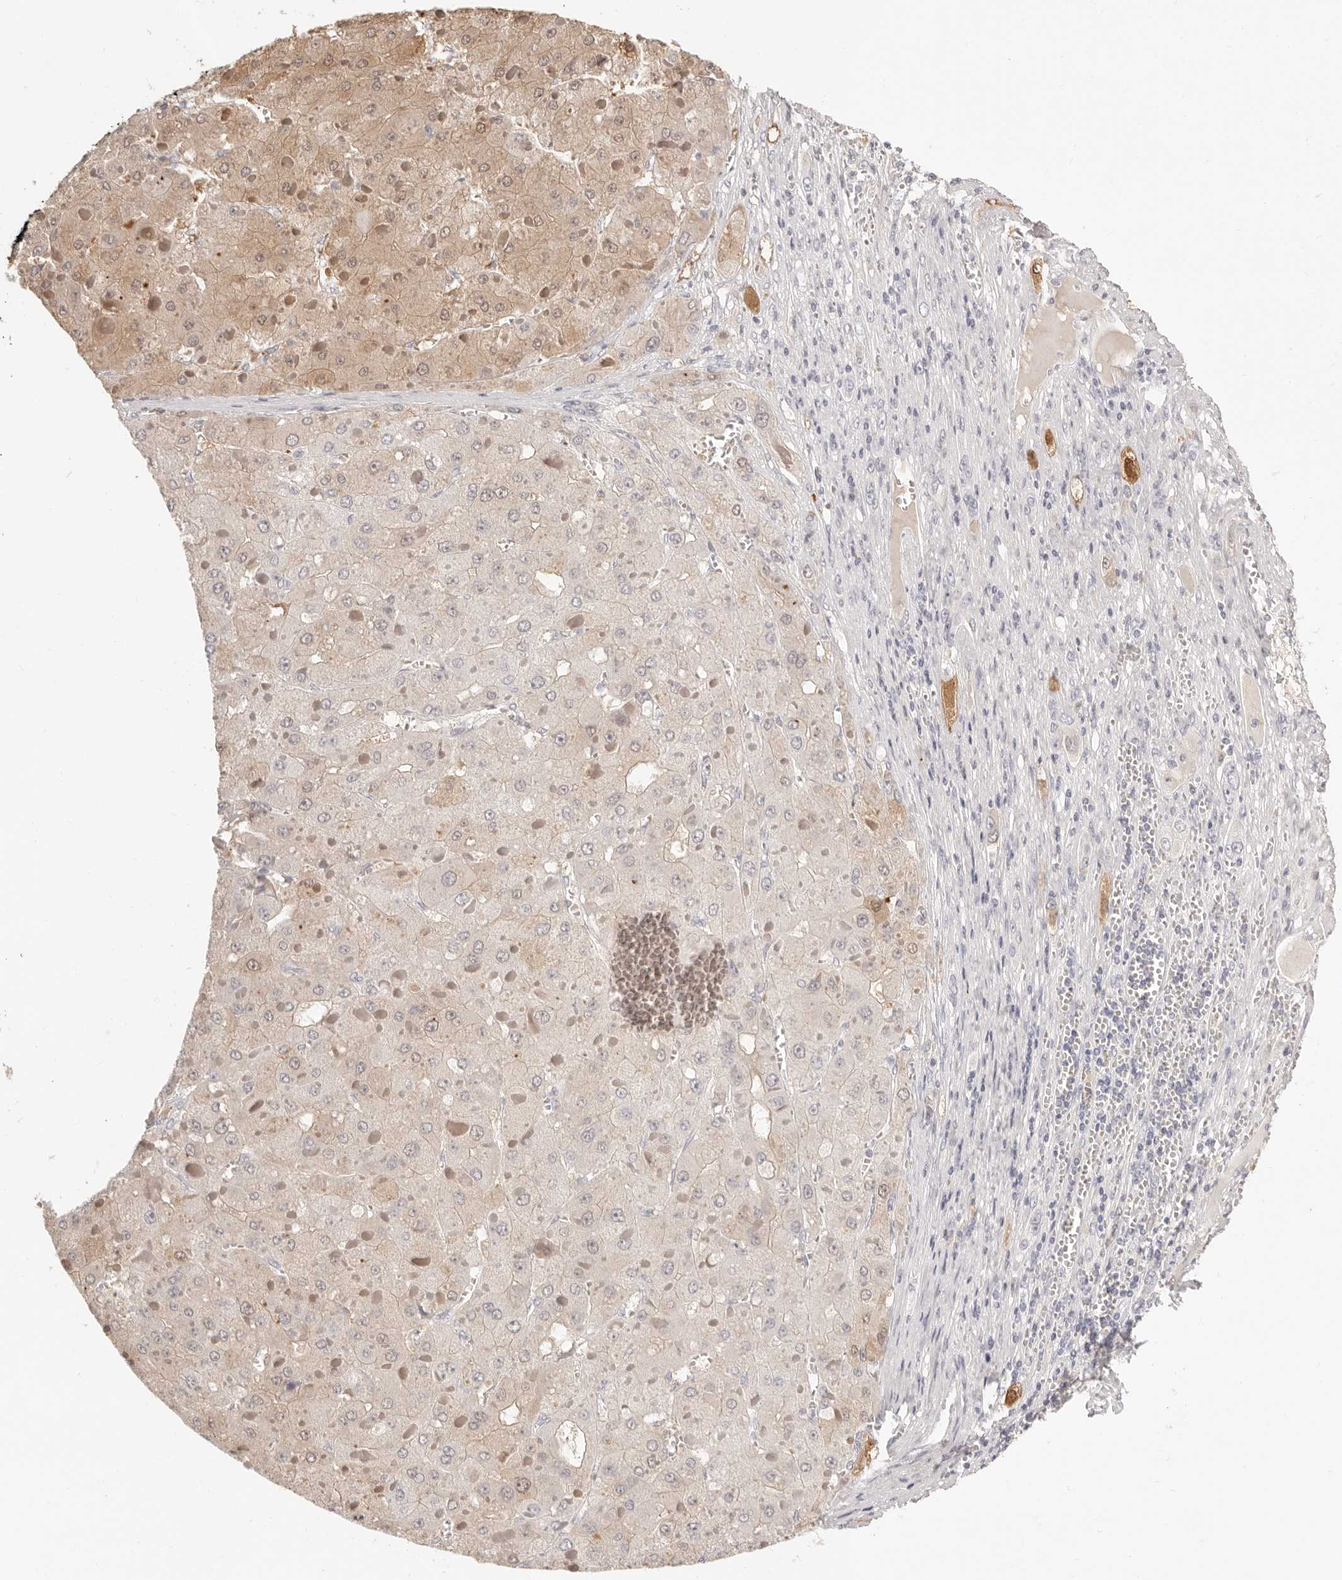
{"staining": {"intensity": "weak", "quantity": "25%-75%", "location": "cytoplasmic/membranous"}, "tissue": "liver cancer", "cell_type": "Tumor cells", "image_type": "cancer", "snomed": [{"axis": "morphology", "description": "Carcinoma, Hepatocellular, NOS"}, {"axis": "topography", "description": "Liver"}], "caption": "Liver hepatocellular carcinoma stained with a brown dye displays weak cytoplasmic/membranous positive positivity in approximately 25%-75% of tumor cells.", "gene": "FABP1", "patient": {"sex": "female", "age": 73}}